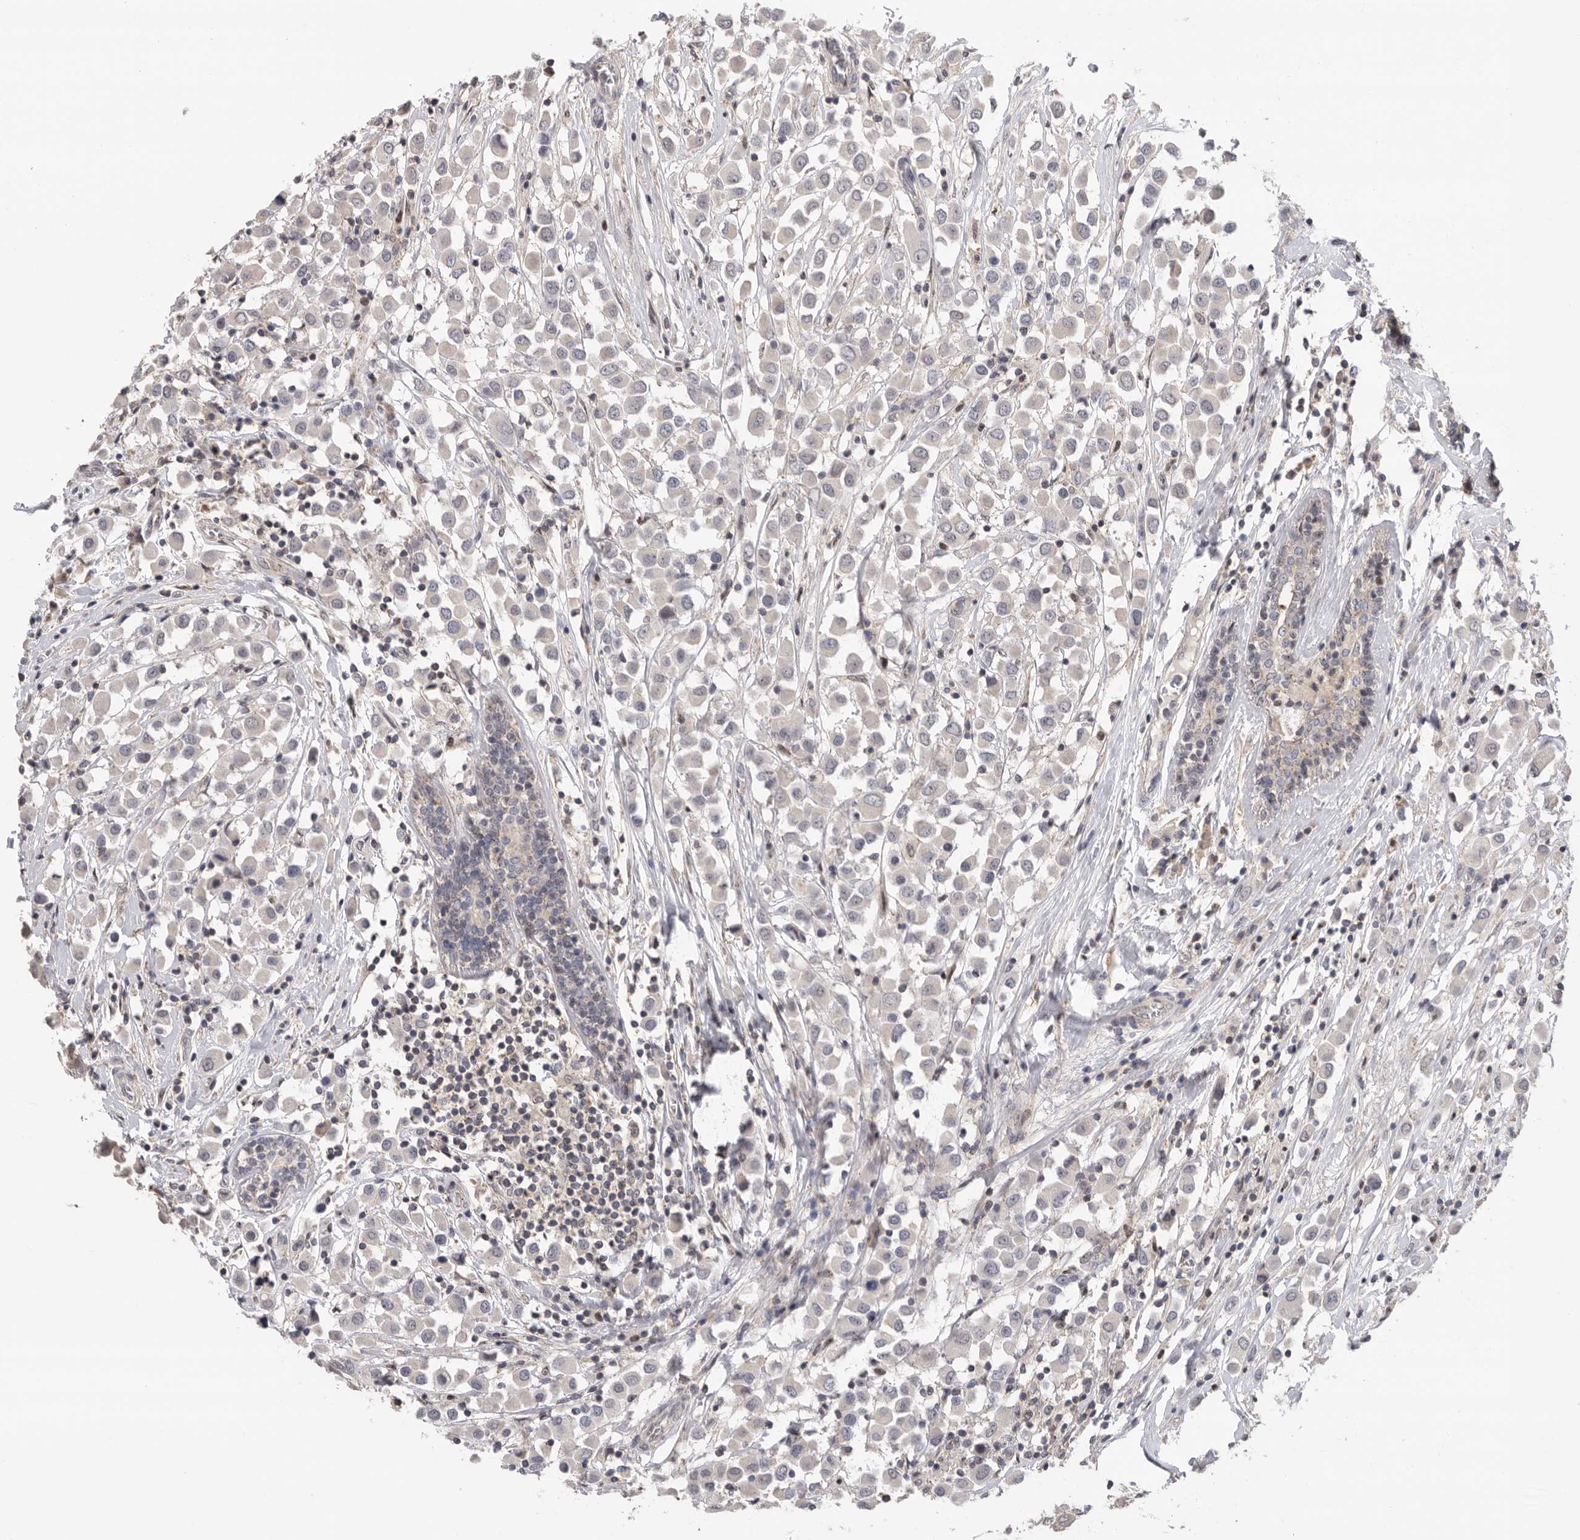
{"staining": {"intensity": "negative", "quantity": "none", "location": "none"}, "tissue": "breast cancer", "cell_type": "Tumor cells", "image_type": "cancer", "snomed": [{"axis": "morphology", "description": "Duct carcinoma"}, {"axis": "topography", "description": "Breast"}], "caption": "This is an immunohistochemistry image of breast invasive ductal carcinoma. There is no positivity in tumor cells.", "gene": "KLK5", "patient": {"sex": "female", "age": 61}}